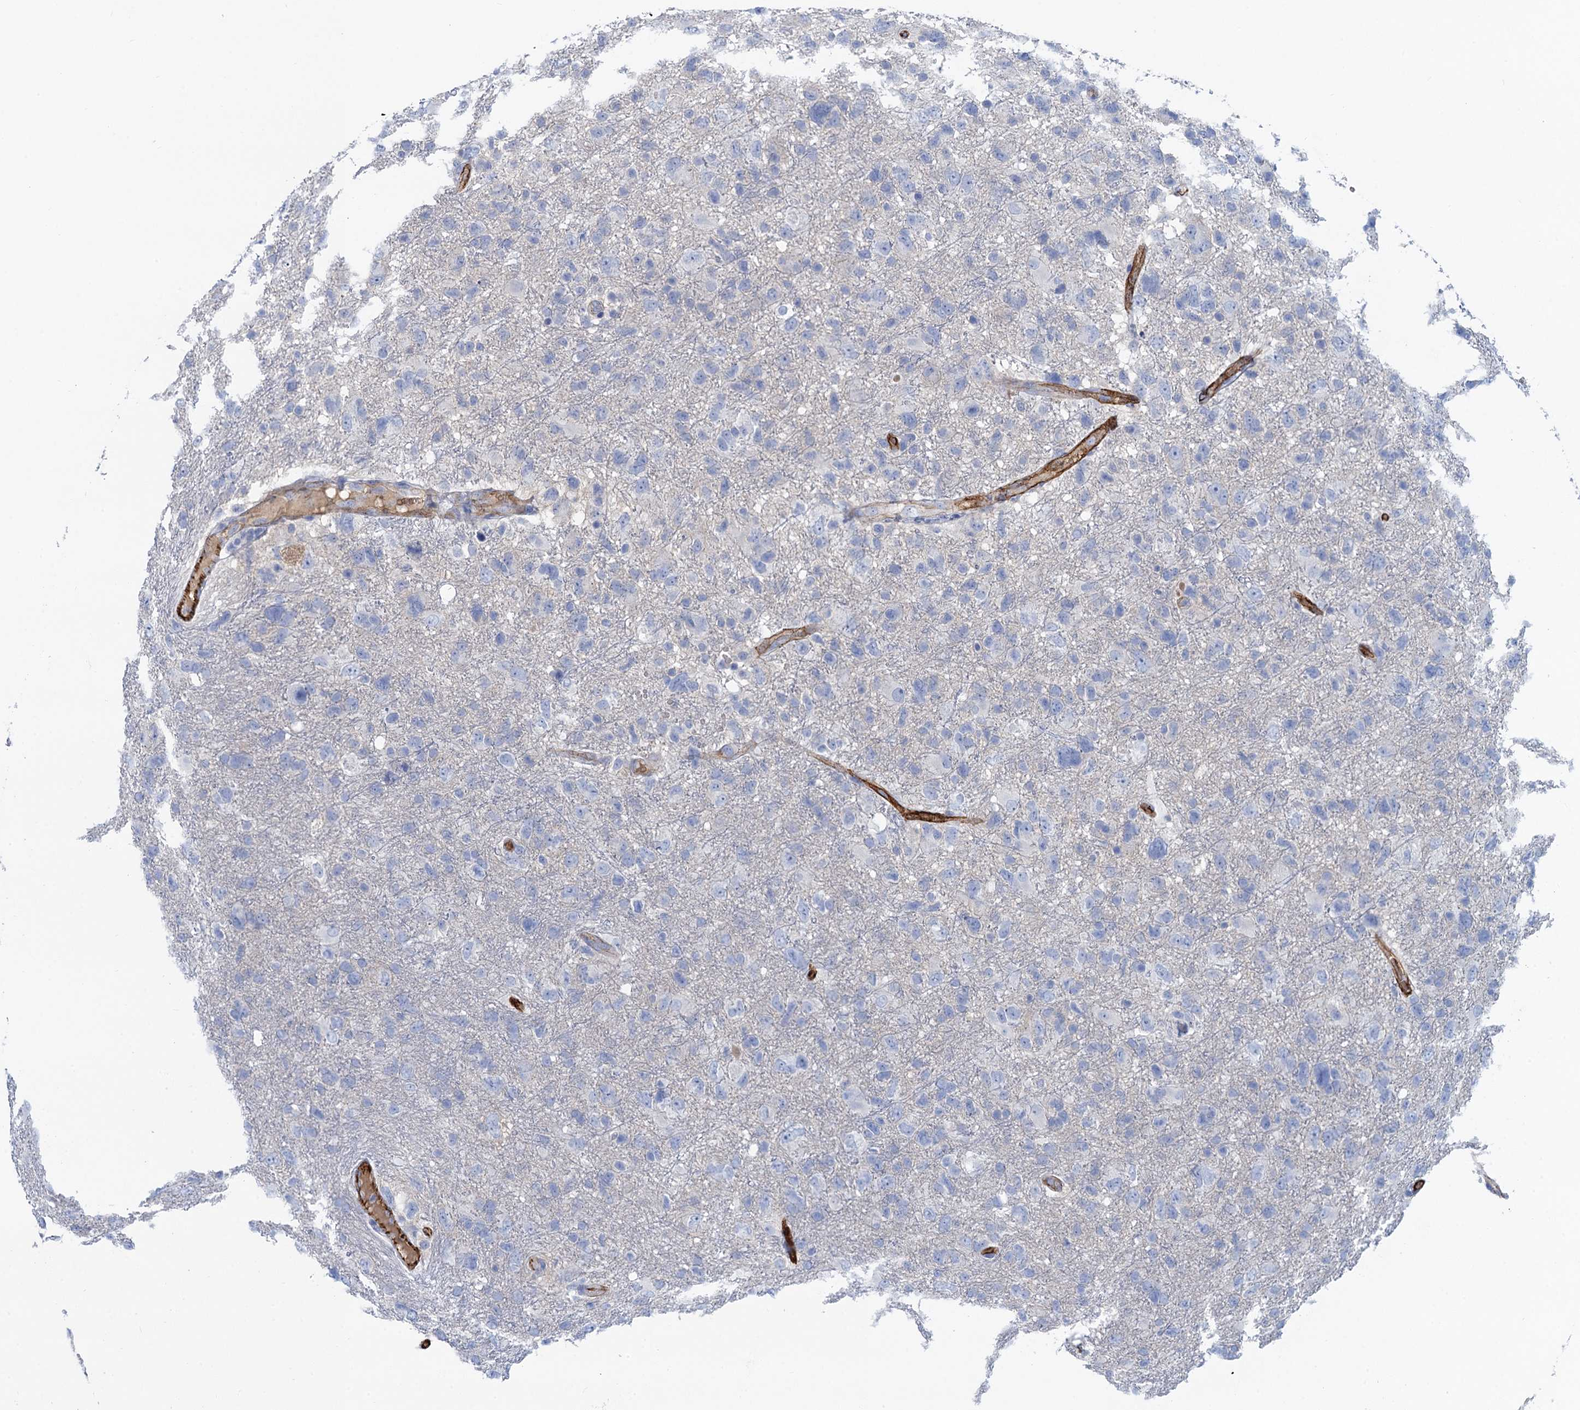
{"staining": {"intensity": "negative", "quantity": "none", "location": "none"}, "tissue": "glioma", "cell_type": "Tumor cells", "image_type": "cancer", "snomed": [{"axis": "morphology", "description": "Glioma, malignant, High grade"}, {"axis": "topography", "description": "Brain"}], "caption": "Tumor cells show no significant expression in glioma.", "gene": "MYADML2", "patient": {"sex": "male", "age": 61}}